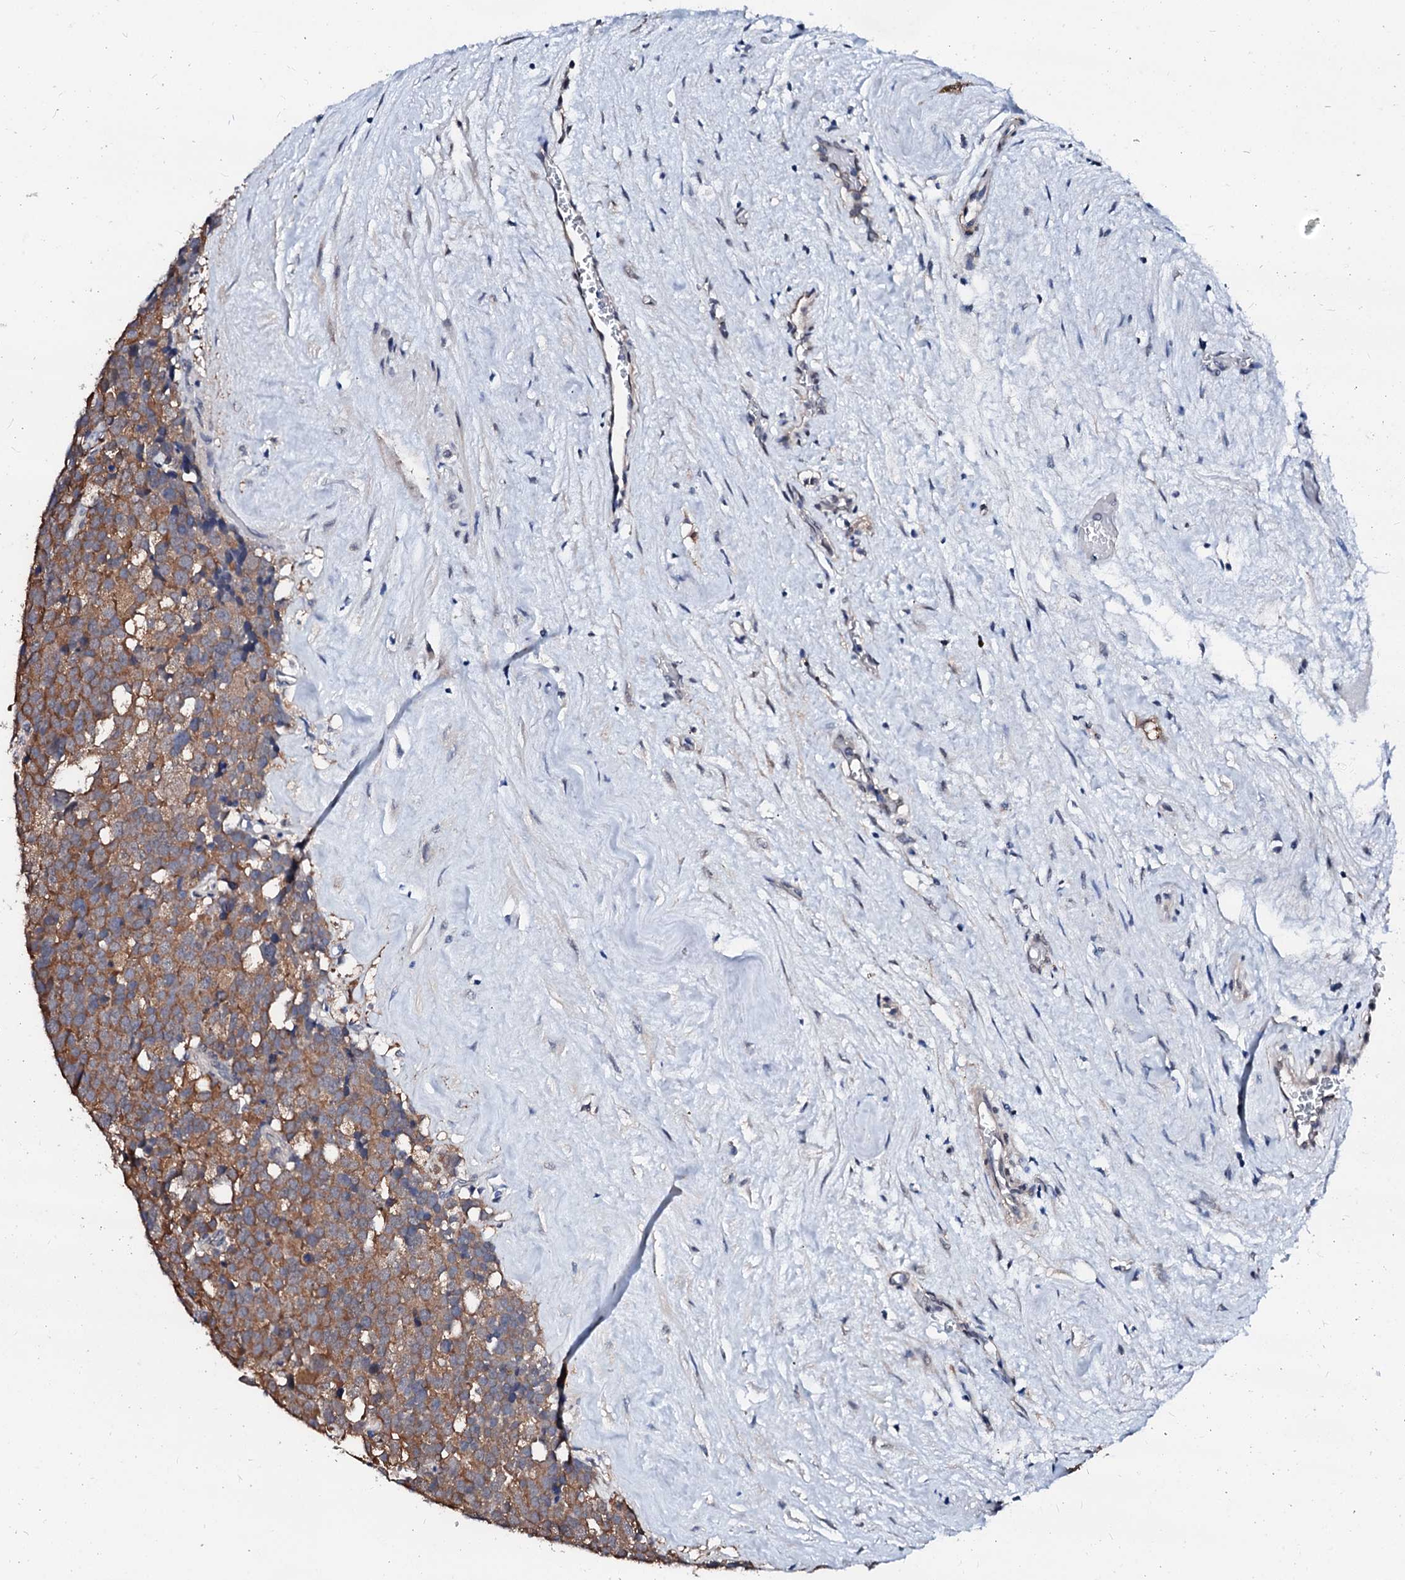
{"staining": {"intensity": "moderate", "quantity": ">75%", "location": "cytoplasmic/membranous"}, "tissue": "testis cancer", "cell_type": "Tumor cells", "image_type": "cancer", "snomed": [{"axis": "morphology", "description": "Seminoma, NOS"}, {"axis": "topography", "description": "Testis"}], "caption": "A medium amount of moderate cytoplasmic/membranous expression is identified in about >75% of tumor cells in testis seminoma tissue. The staining was performed using DAB (3,3'-diaminobenzidine) to visualize the protein expression in brown, while the nuclei were stained in blue with hematoxylin (Magnification: 20x).", "gene": "CSN2", "patient": {"sex": "male", "age": 71}}